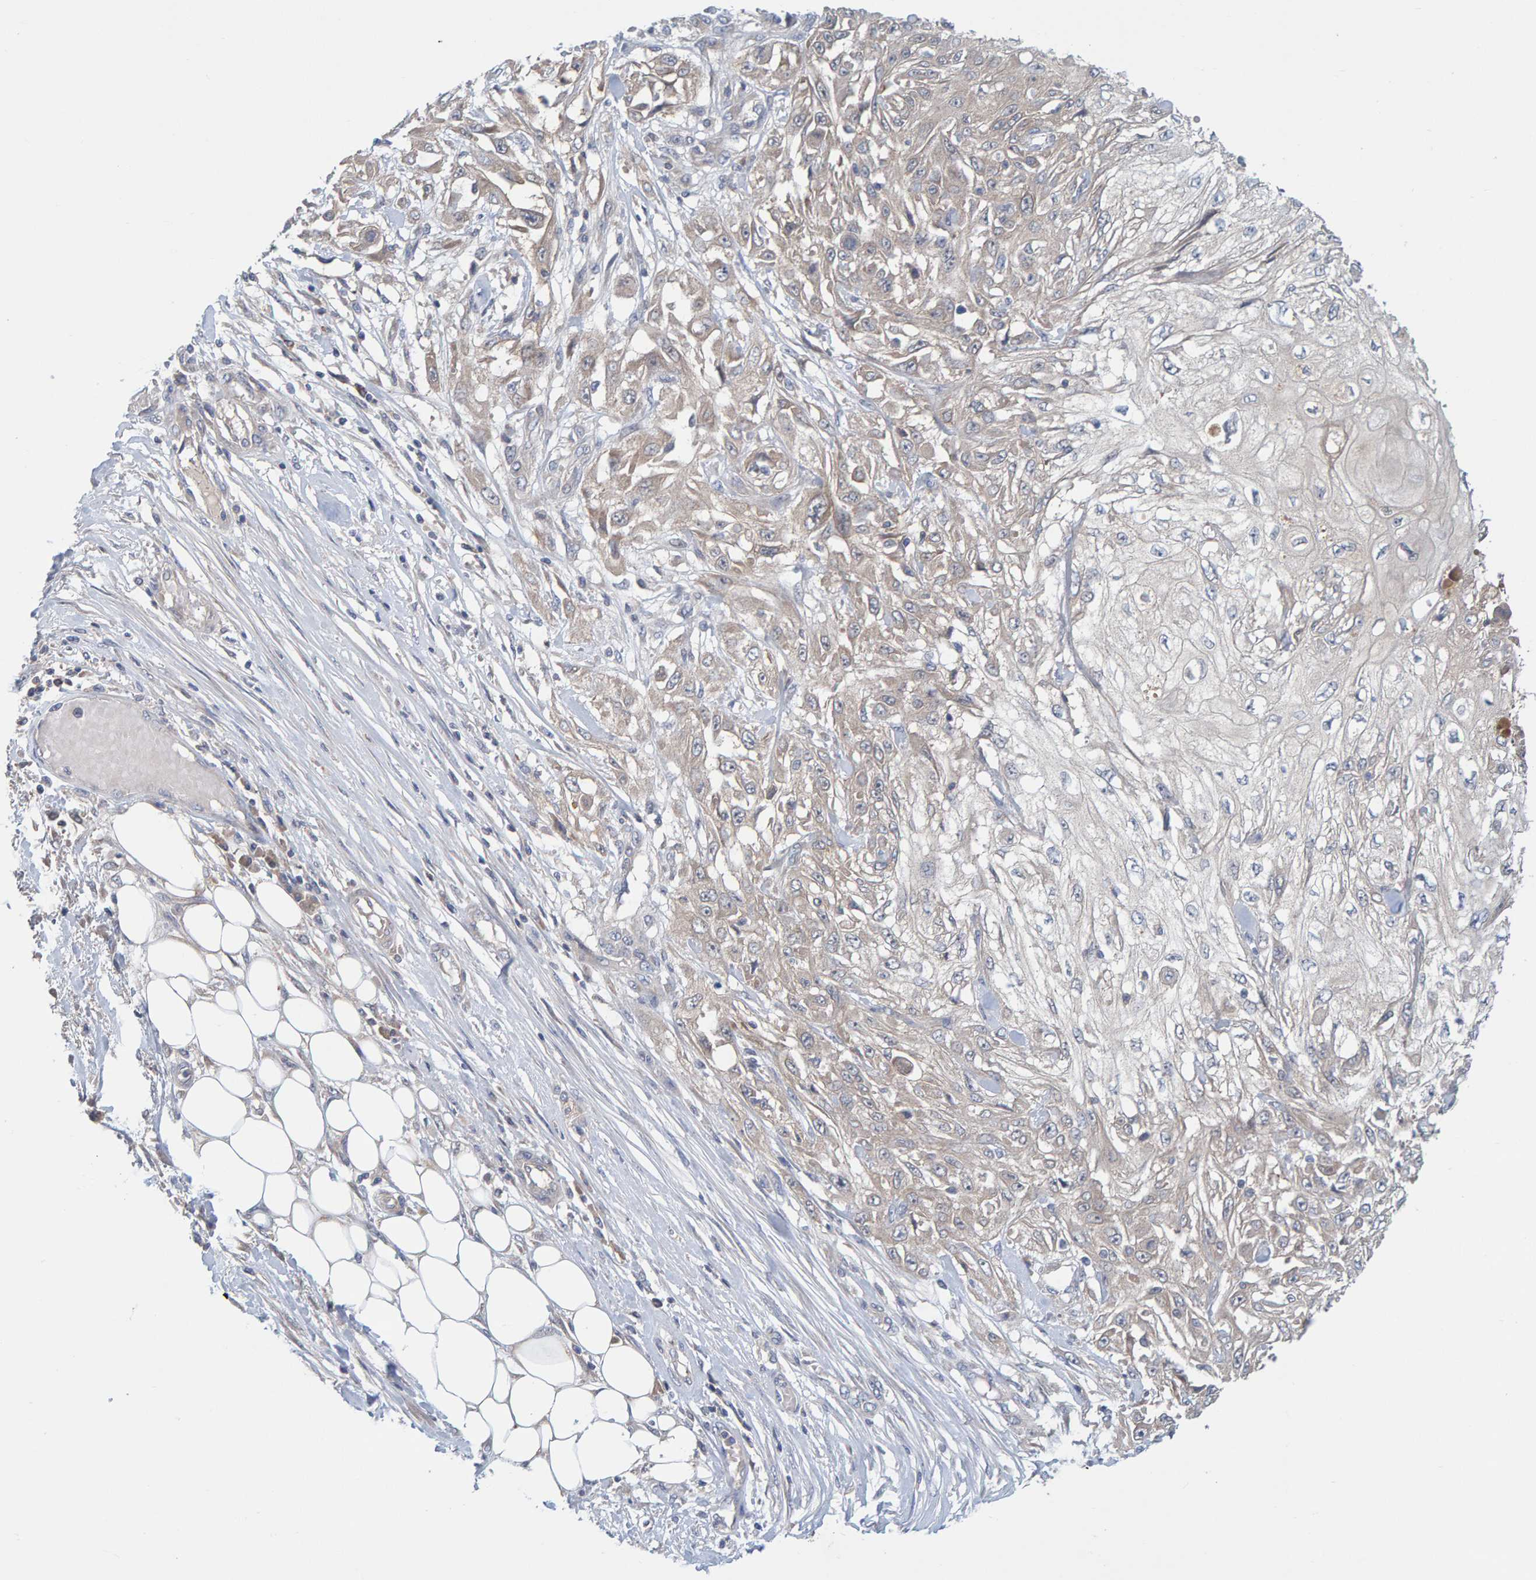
{"staining": {"intensity": "weak", "quantity": "<25%", "location": "cytoplasmic/membranous"}, "tissue": "skin cancer", "cell_type": "Tumor cells", "image_type": "cancer", "snomed": [{"axis": "morphology", "description": "Squamous cell carcinoma, NOS"}, {"axis": "morphology", "description": "Squamous cell carcinoma, metastatic, NOS"}, {"axis": "topography", "description": "Skin"}, {"axis": "topography", "description": "Lymph node"}], "caption": "There is no significant positivity in tumor cells of skin cancer (metastatic squamous cell carcinoma).", "gene": "TATDN1", "patient": {"sex": "male", "age": 75}}